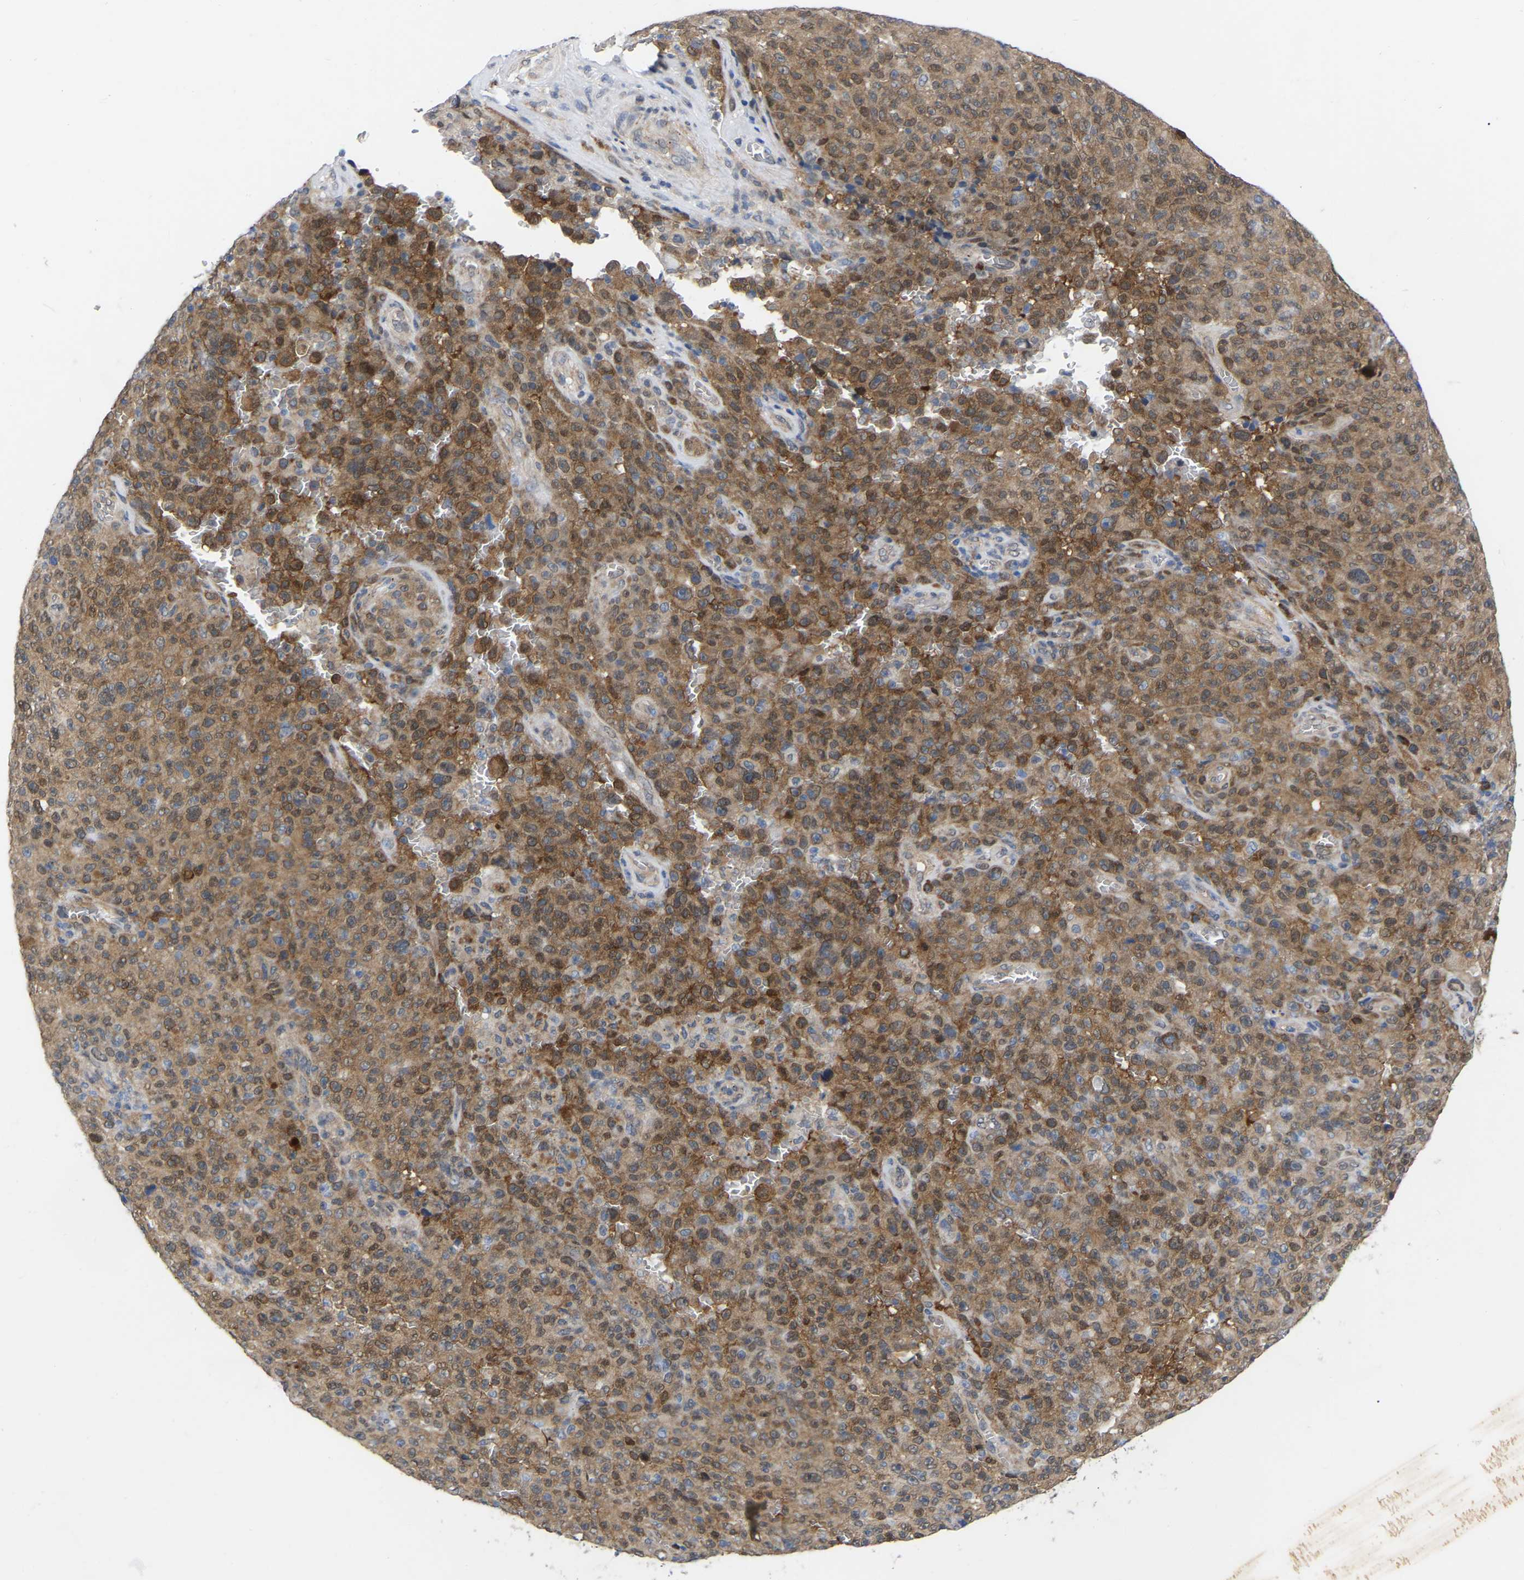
{"staining": {"intensity": "moderate", "quantity": ">75%", "location": "cytoplasmic/membranous"}, "tissue": "melanoma", "cell_type": "Tumor cells", "image_type": "cancer", "snomed": [{"axis": "morphology", "description": "Malignant melanoma, NOS"}, {"axis": "topography", "description": "Skin"}], "caption": "IHC micrograph of human melanoma stained for a protein (brown), which demonstrates medium levels of moderate cytoplasmic/membranous positivity in approximately >75% of tumor cells.", "gene": "UBE4B", "patient": {"sex": "female", "age": 82}}